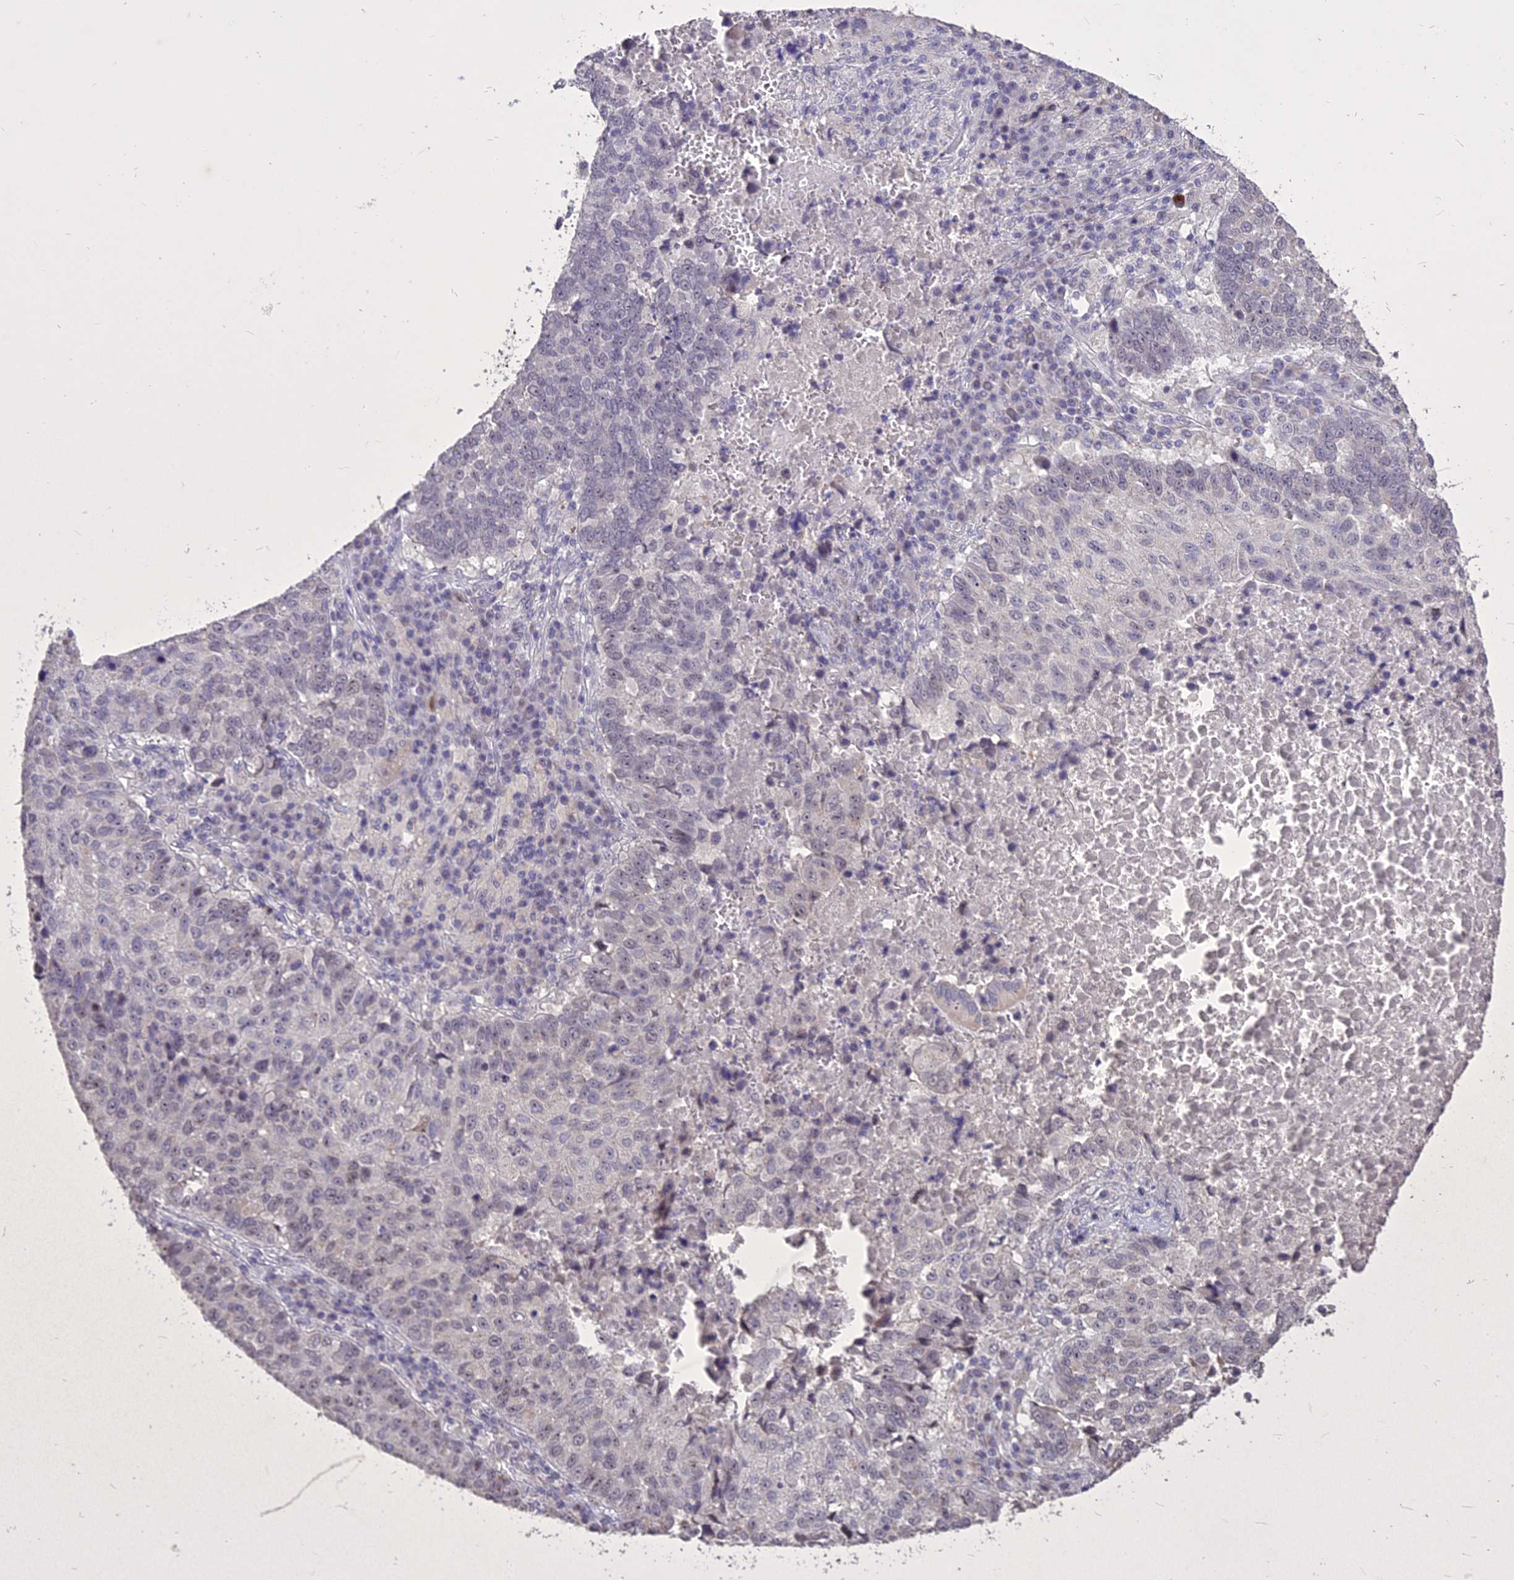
{"staining": {"intensity": "negative", "quantity": "none", "location": "none"}, "tissue": "lung cancer", "cell_type": "Tumor cells", "image_type": "cancer", "snomed": [{"axis": "morphology", "description": "Squamous cell carcinoma, NOS"}, {"axis": "topography", "description": "Lung"}], "caption": "DAB (3,3'-diaminobenzidine) immunohistochemical staining of squamous cell carcinoma (lung) demonstrates no significant staining in tumor cells.", "gene": "CMSS1", "patient": {"sex": "male", "age": 73}}